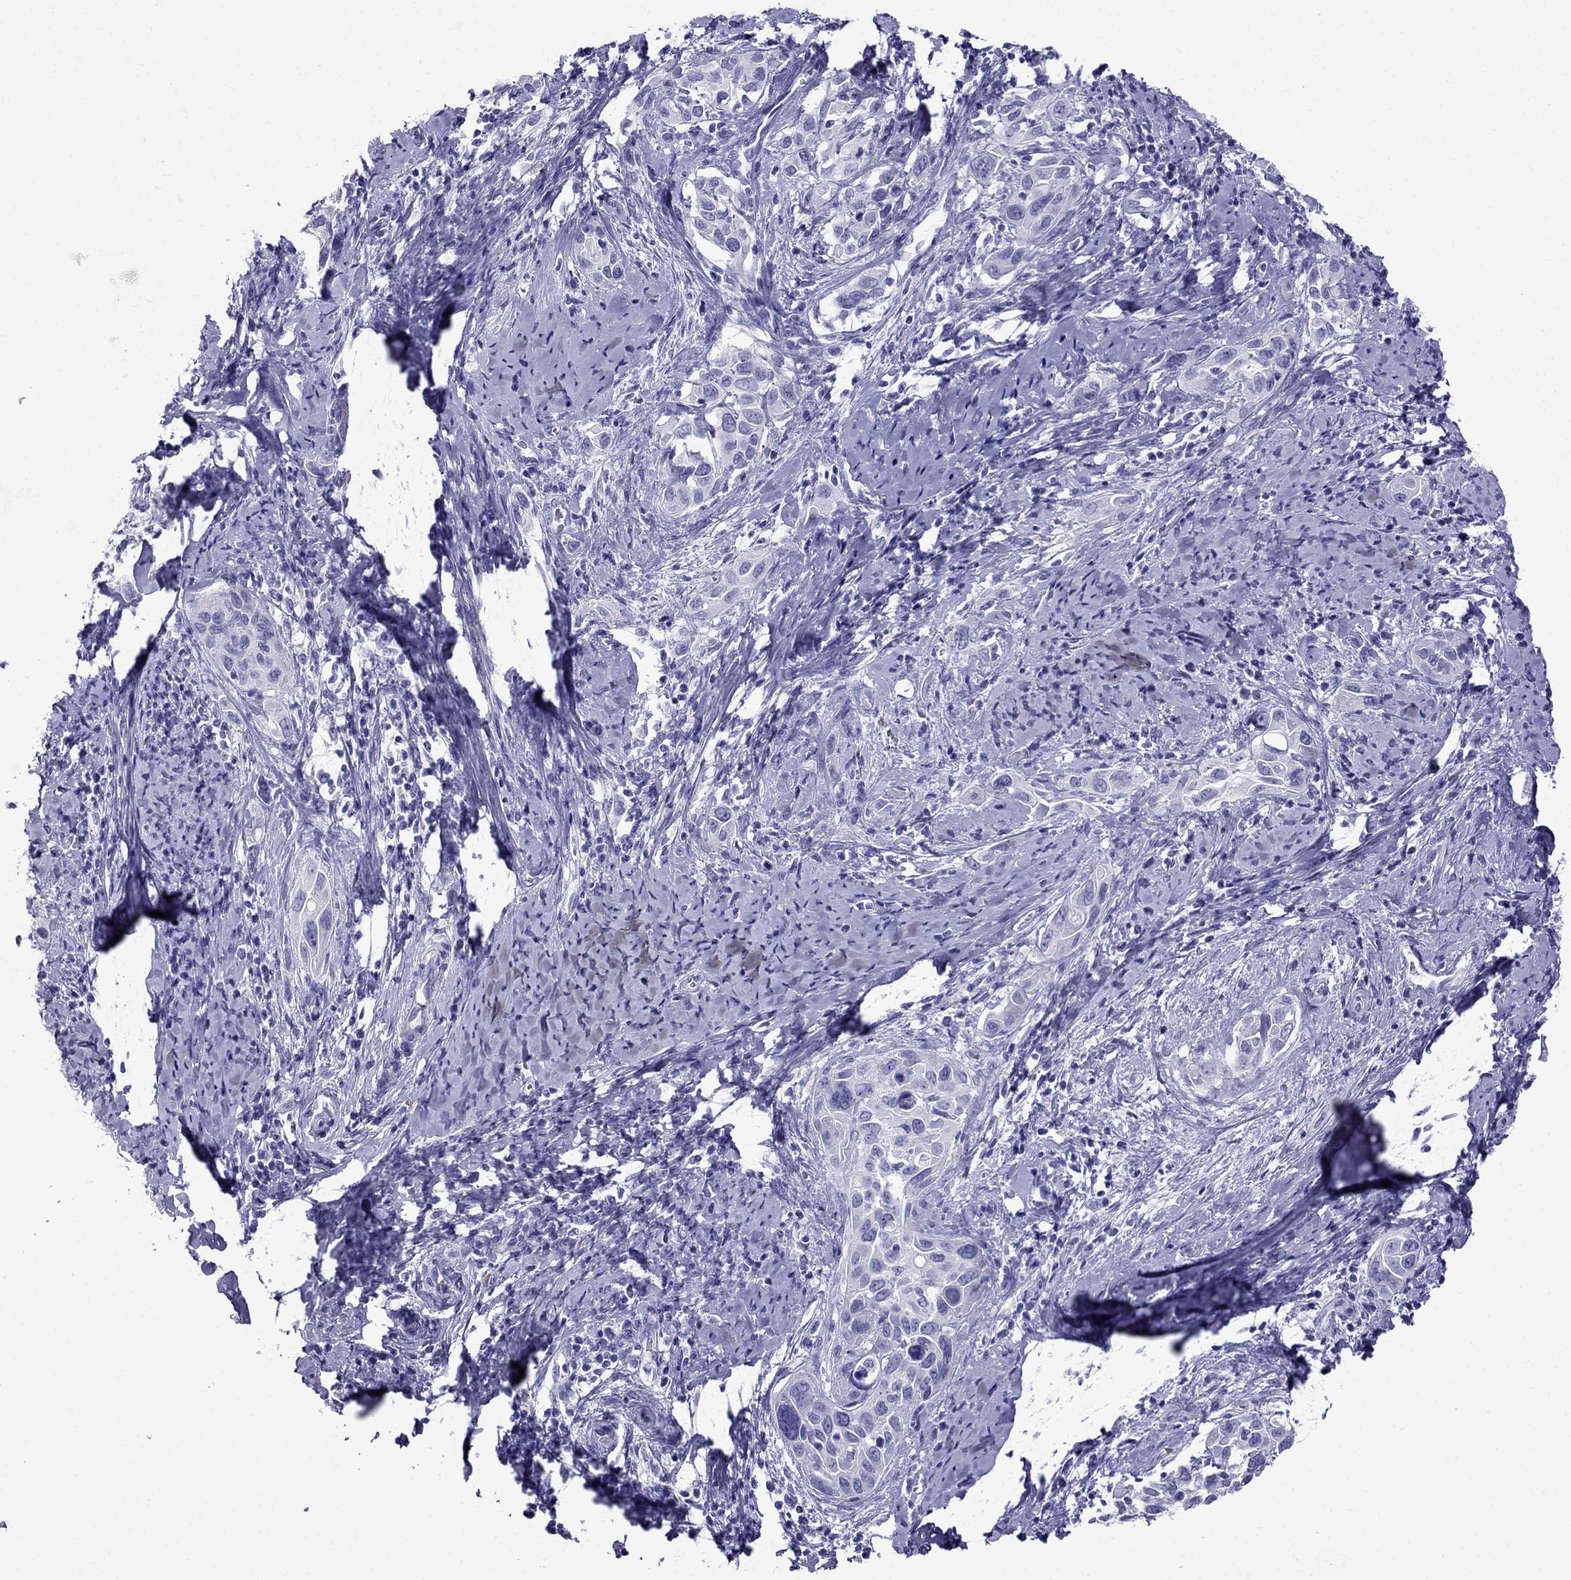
{"staining": {"intensity": "negative", "quantity": "none", "location": "none"}, "tissue": "cervical cancer", "cell_type": "Tumor cells", "image_type": "cancer", "snomed": [{"axis": "morphology", "description": "Squamous cell carcinoma, NOS"}, {"axis": "topography", "description": "Cervix"}], "caption": "DAB (3,3'-diaminobenzidine) immunohistochemical staining of human cervical squamous cell carcinoma reveals no significant positivity in tumor cells. Brightfield microscopy of IHC stained with DAB (3,3'-diaminobenzidine) (brown) and hematoxylin (blue), captured at high magnification.", "gene": "ARR3", "patient": {"sex": "female", "age": 51}}